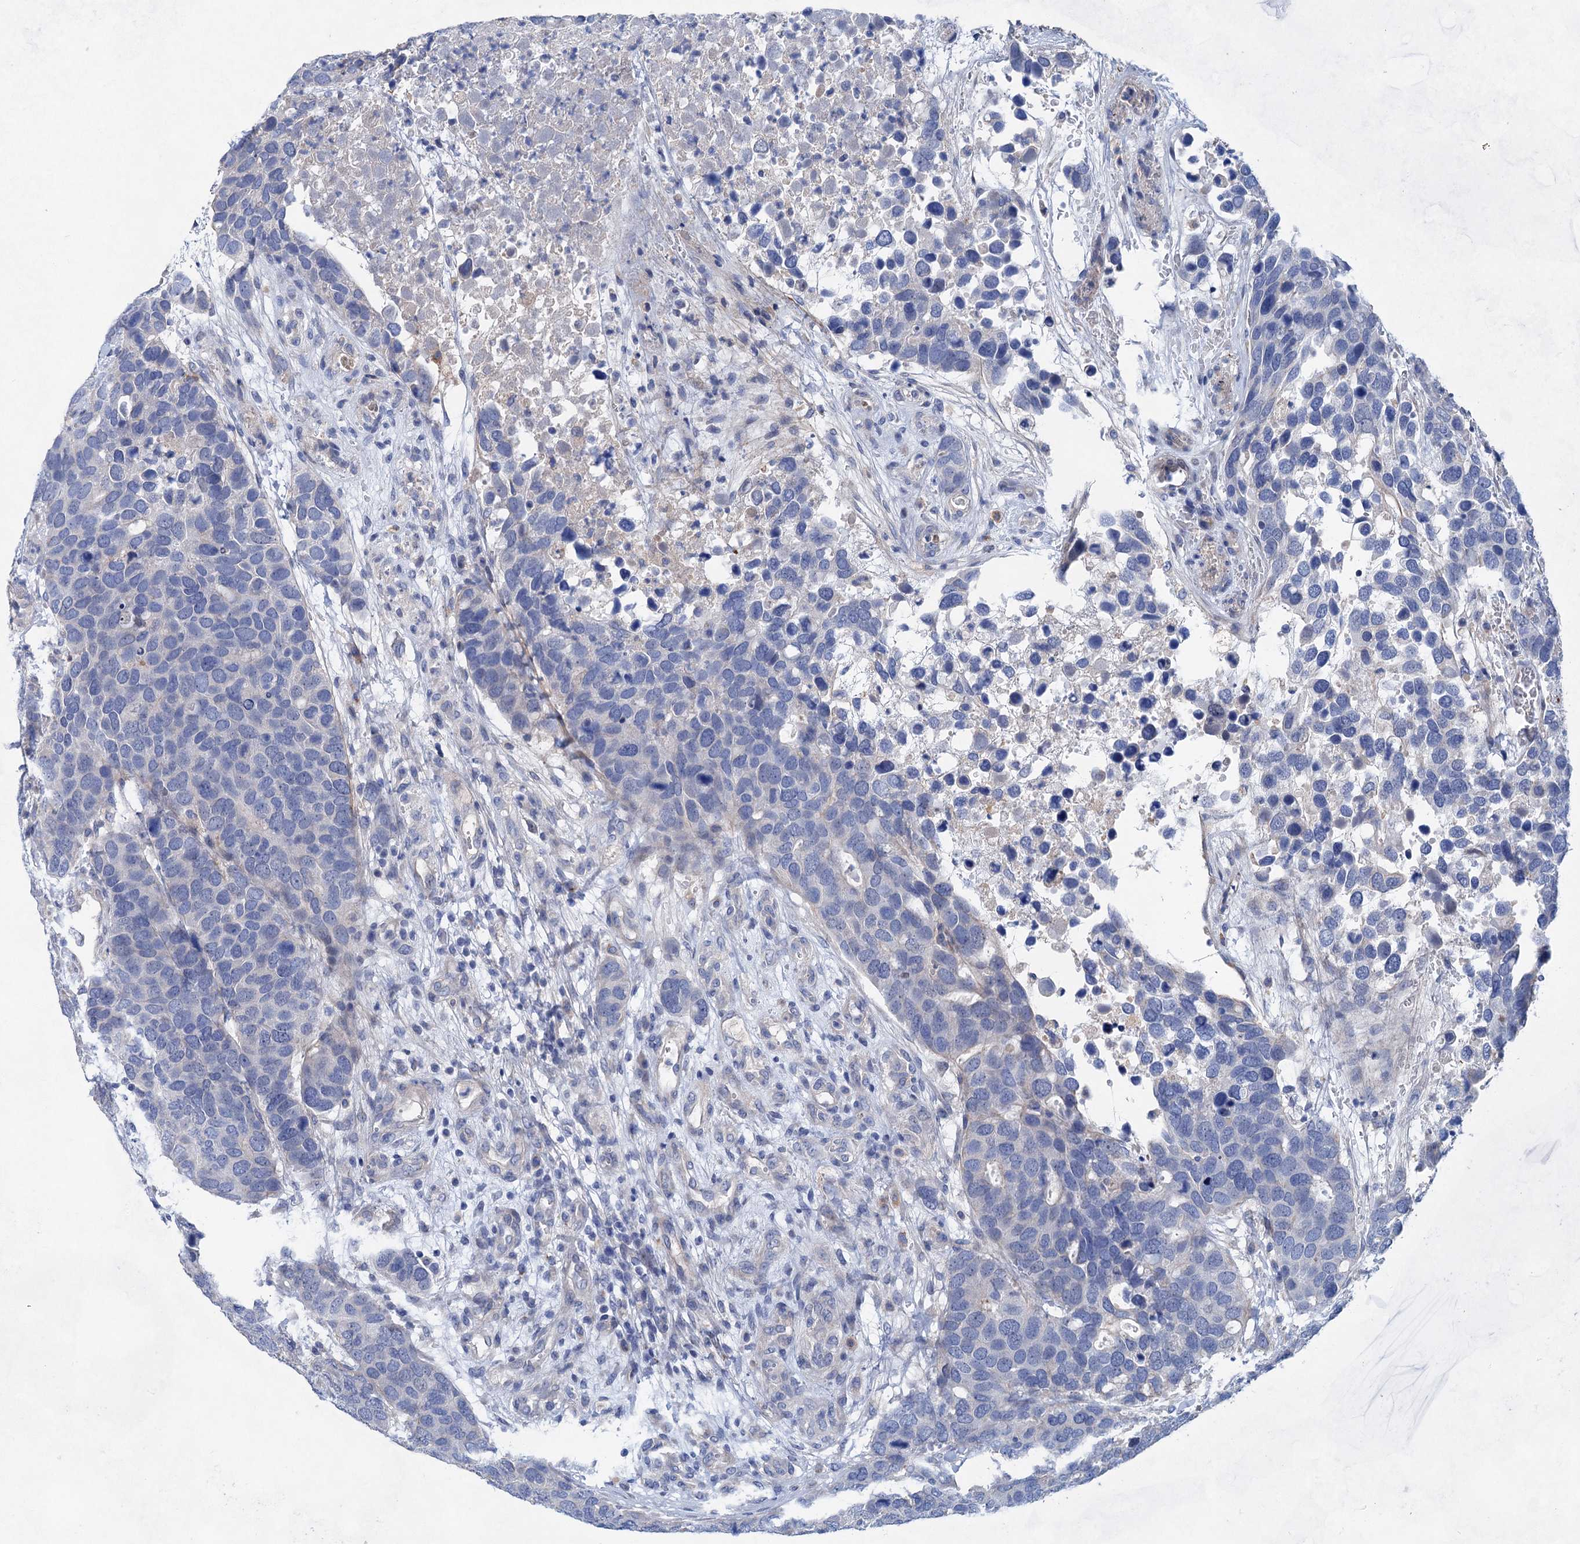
{"staining": {"intensity": "negative", "quantity": "none", "location": "none"}, "tissue": "breast cancer", "cell_type": "Tumor cells", "image_type": "cancer", "snomed": [{"axis": "morphology", "description": "Duct carcinoma"}, {"axis": "topography", "description": "Breast"}], "caption": "Breast invasive ductal carcinoma was stained to show a protein in brown. There is no significant expression in tumor cells.", "gene": "GPR155", "patient": {"sex": "female", "age": 83}}